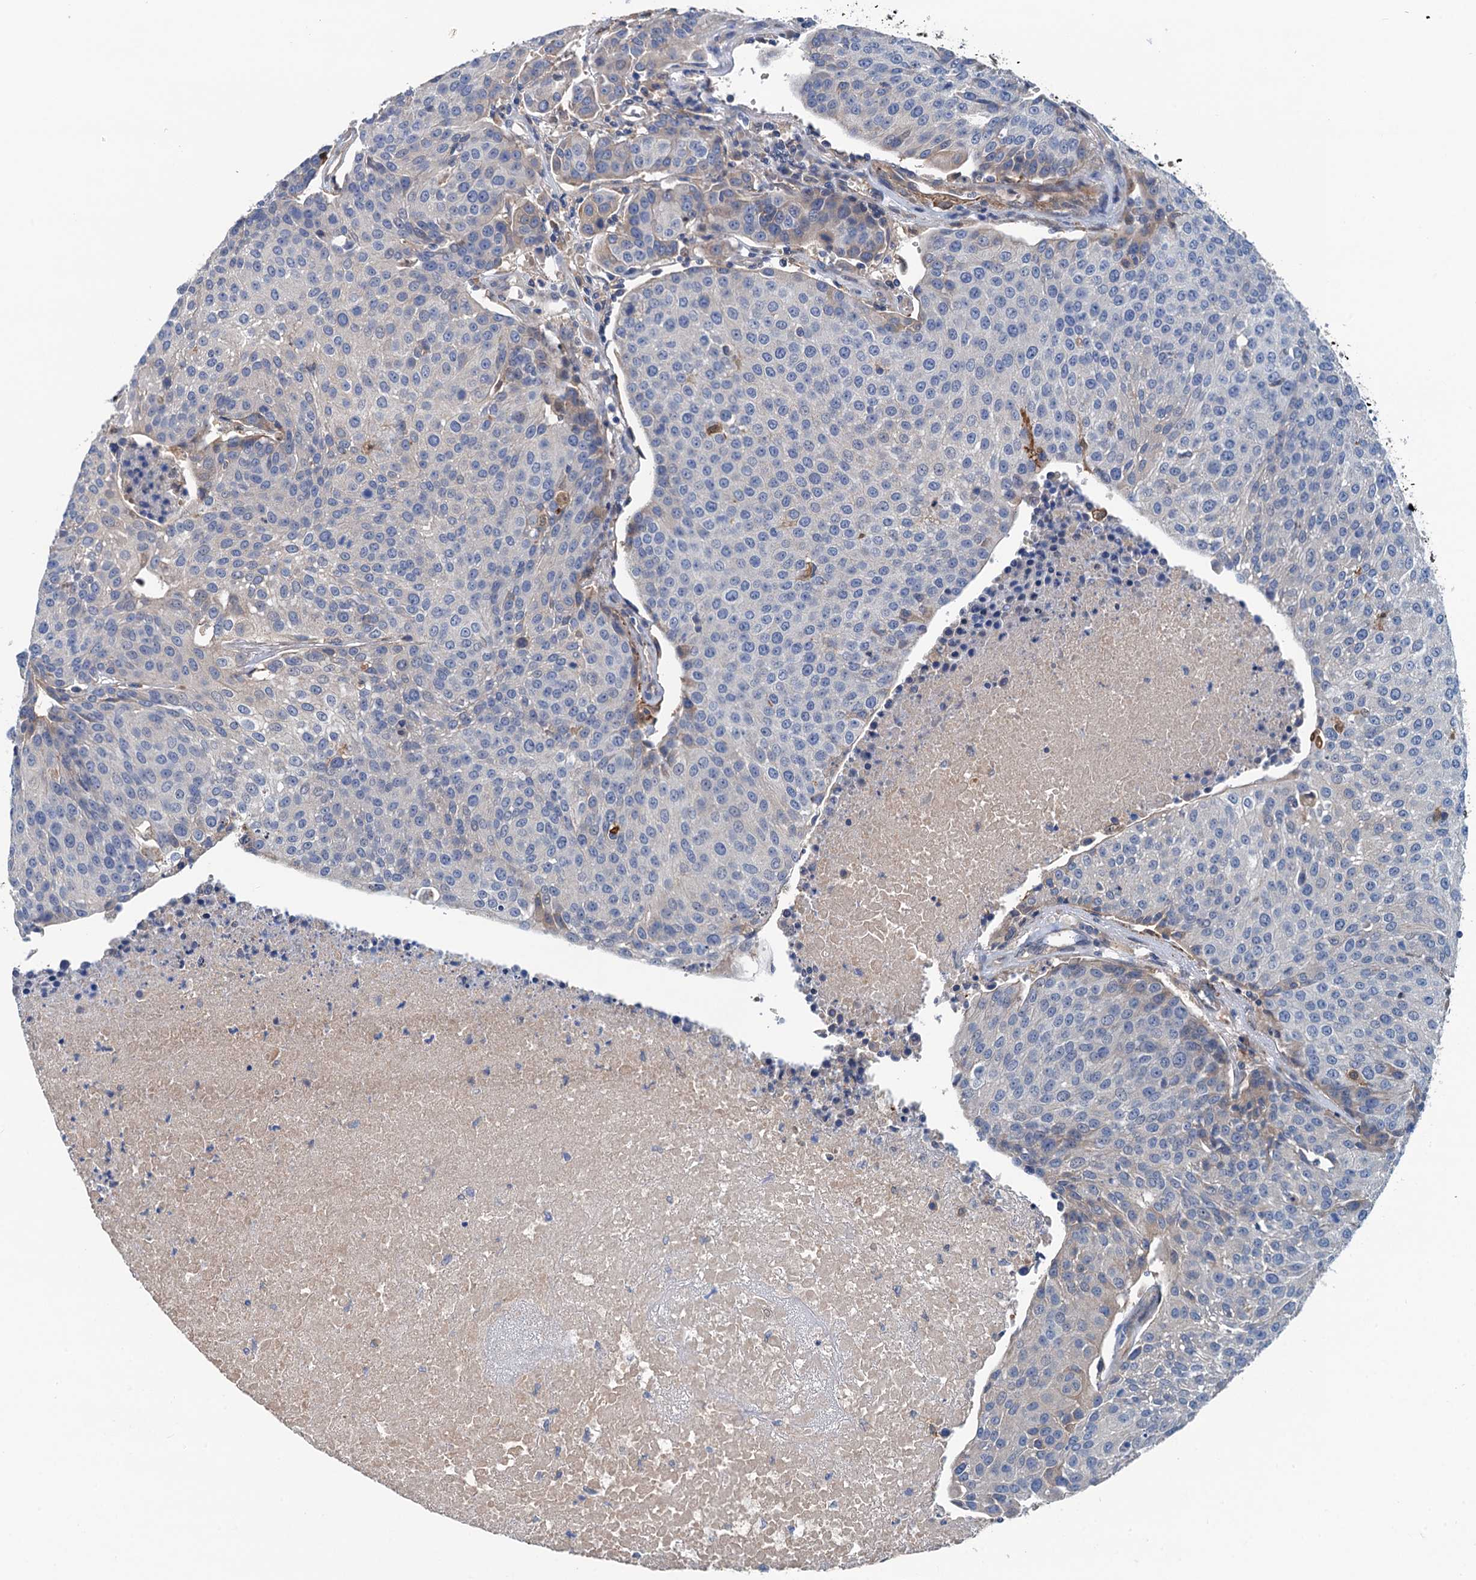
{"staining": {"intensity": "negative", "quantity": "none", "location": "none"}, "tissue": "urothelial cancer", "cell_type": "Tumor cells", "image_type": "cancer", "snomed": [{"axis": "morphology", "description": "Urothelial carcinoma, High grade"}, {"axis": "topography", "description": "Urinary bladder"}], "caption": "High magnification brightfield microscopy of urothelial cancer stained with DAB (3,3'-diaminobenzidine) (brown) and counterstained with hematoxylin (blue): tumor cells show no significant positivity.", "gene": "CSTPP1", "patient": {"sex": "female", "age": 85}}